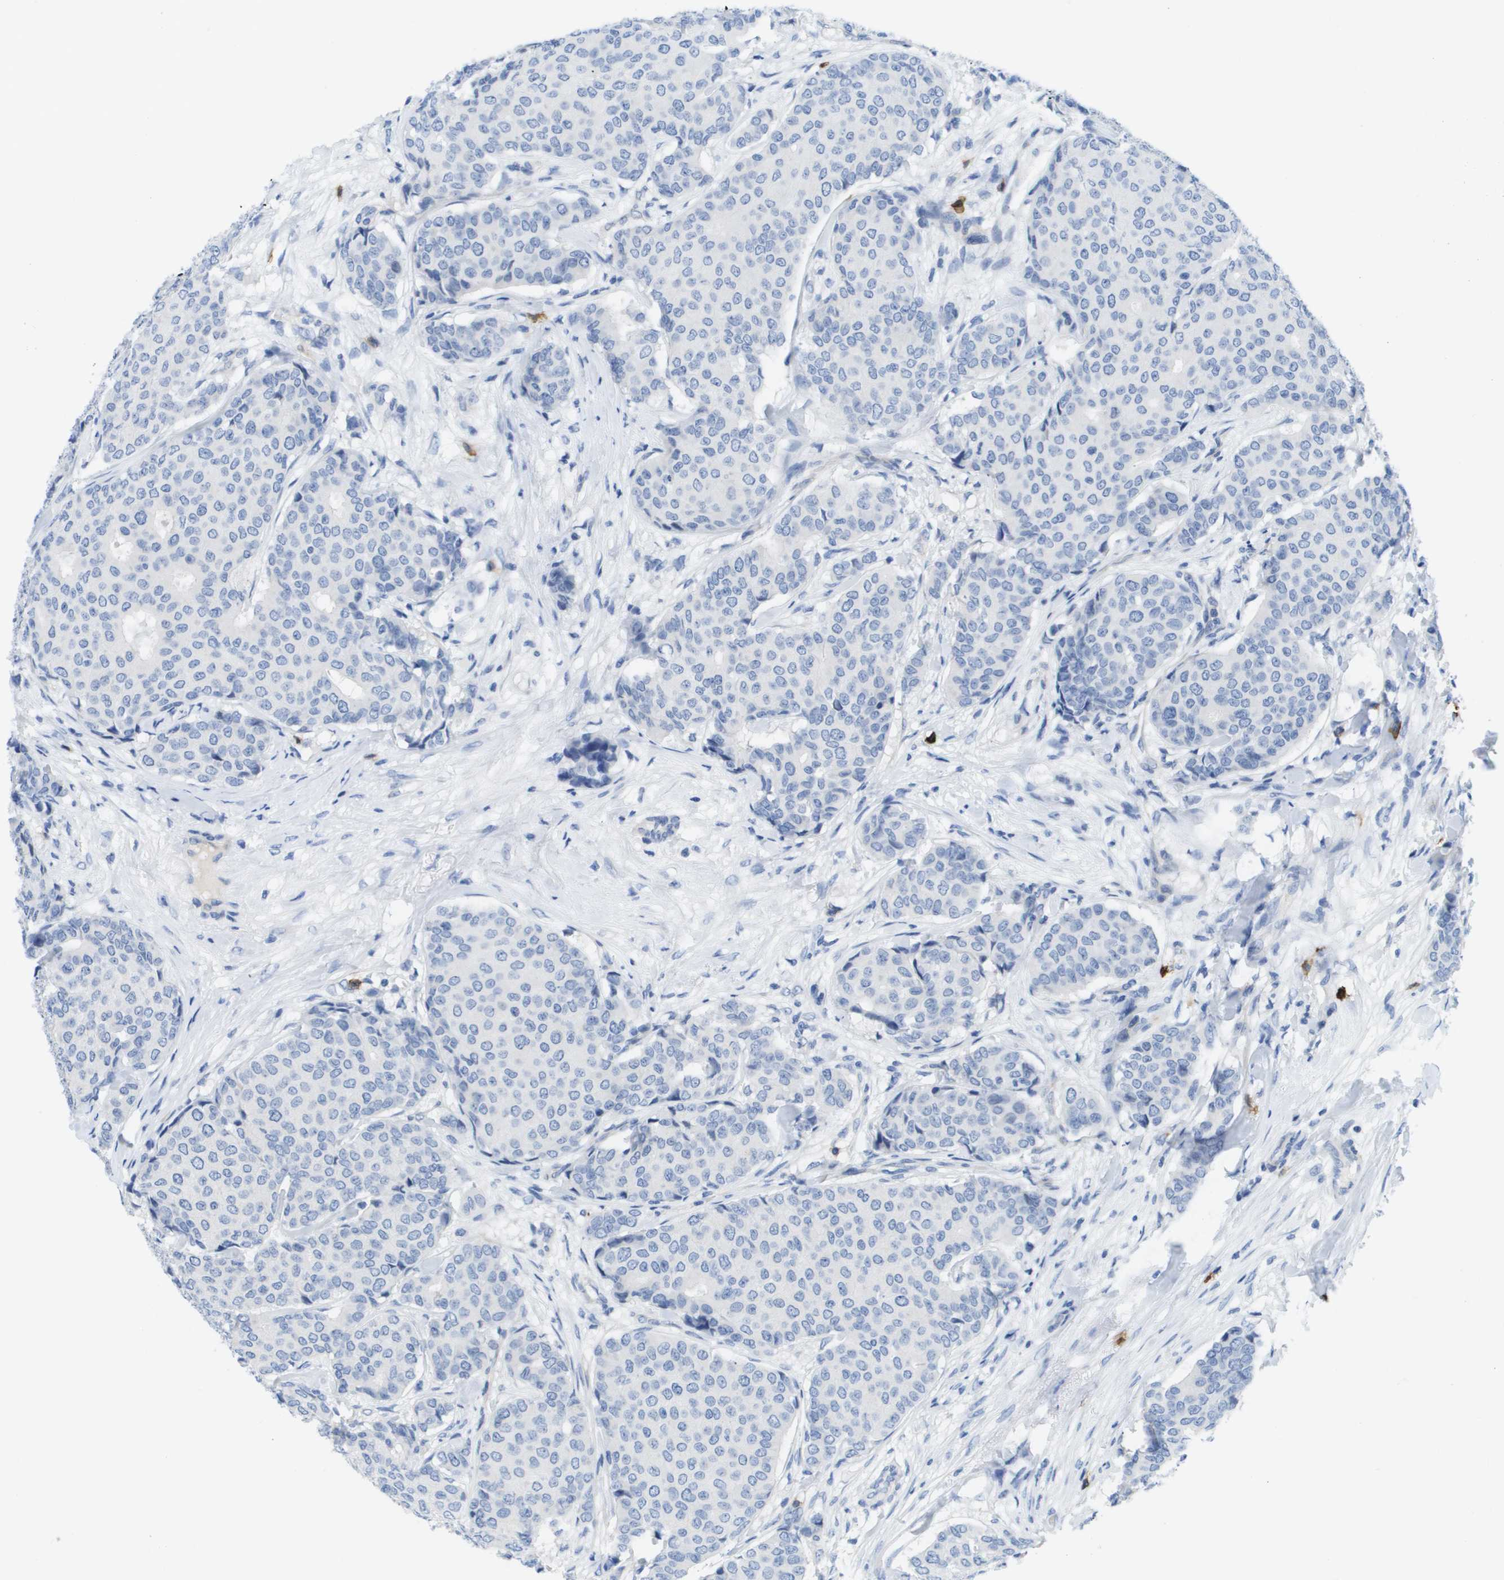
{"staining": {"intensity": "negative", "quantity": "none", "location": "none"}, "tissue": "breast cancer", "cell_type": "Tumor cells", "image_type": "cancer", "snomed": [{"axis": "morphology", "description": "Duct carcinoma"}, {"axis": "topography", "description": "Breast"}], "caption": "Immunohistochemistry image of neoplastic tissue: human intraductal carcinoma (breast) stained with DAB shows no significant protein expression in tumor cells.", "gene": "MS4A1", "patient": {"sex": "female", "age": 75}}